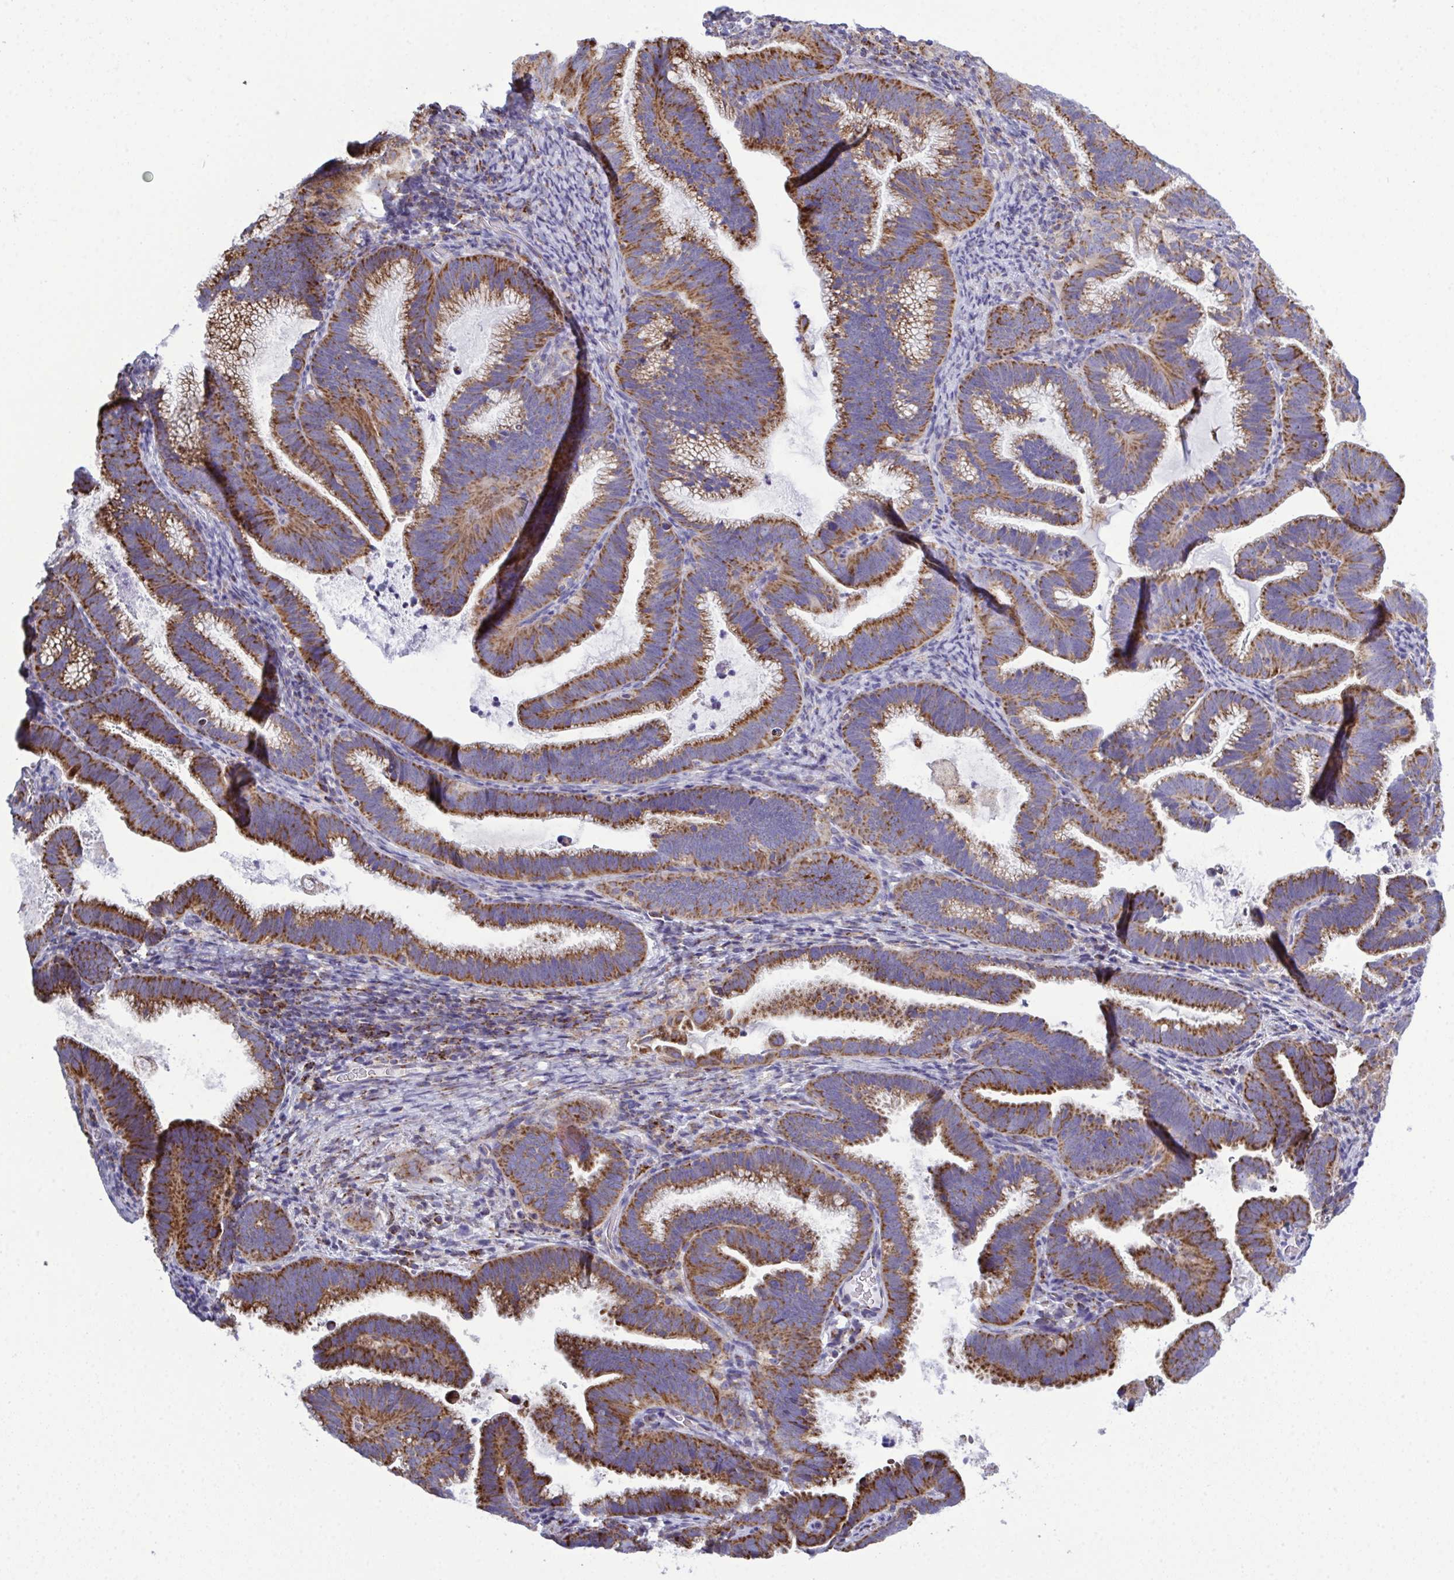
{"staining": {"intensity": "moderate", "quantity": ">75%", "location": "cytoplasmic/membranous"}, "tissue": "cervical cancer", "cell_type": "Tumor cells", "image_type": "cancer", "snomed": [{"axis": "morphology", "description": "Adenocarcinoma, NOS"}, {"axis": "topography", "description": "Cervix"}], "caption": "Protein expression analysis of human cervical cancer reveals moderate cytoplasmic/membranous staining in approximately >75% of tumor cells. The protein is stained brown, and the nuclei are stained in blue (DAB (3,3'-diaminobenzidine) IHC with brightfield microscopy, high magnification).", "gene": "CSDE1", "patient": {"sex": "female", "age": 61}}